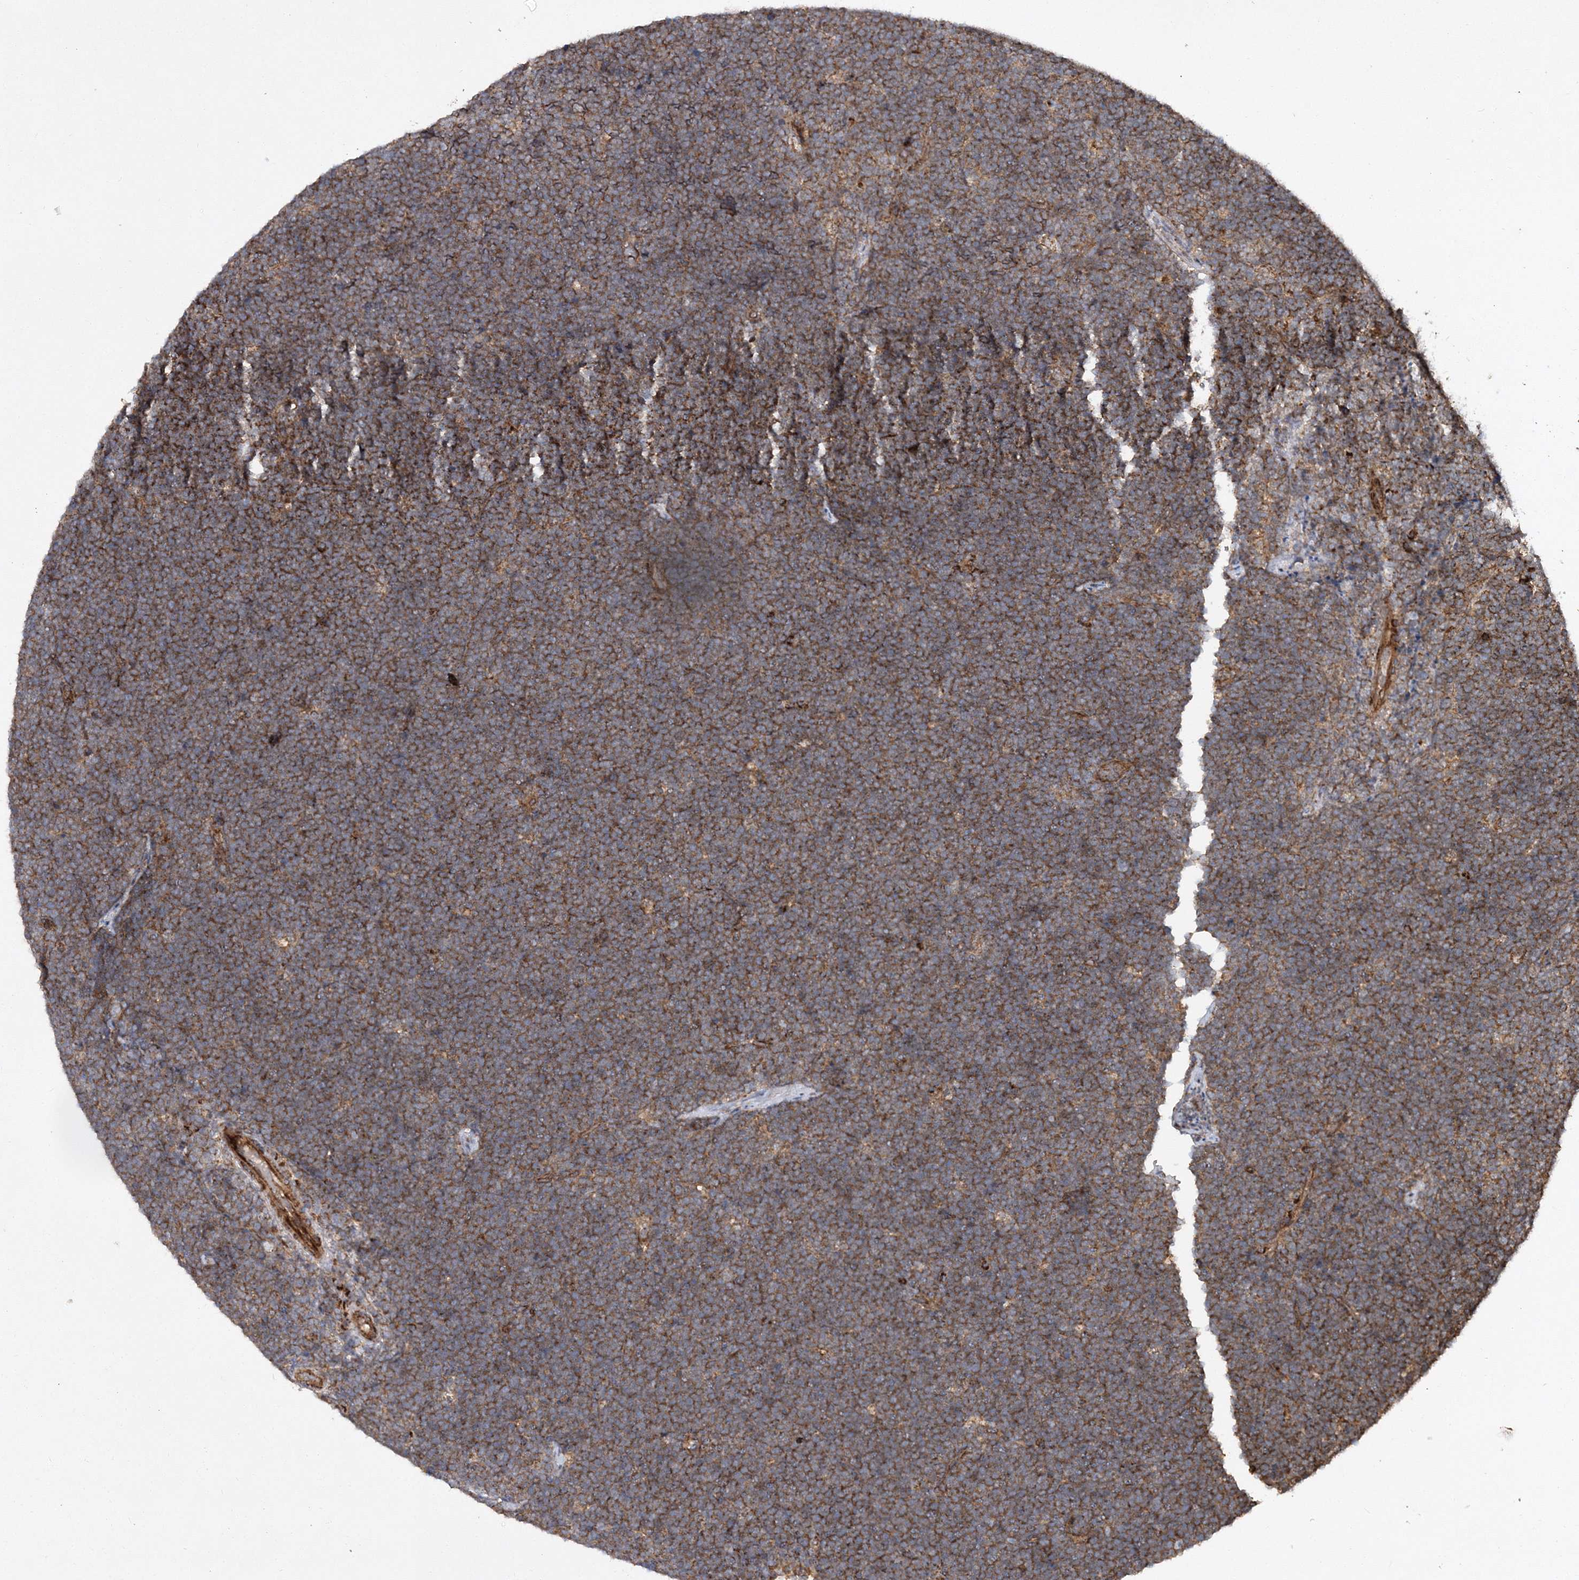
{"staining": {"intensity": "strong", "quantity": ">75%", "location": "cytoplasmic/membranous"}, "tissue": "lymphoma", "cell_type": "Tumor cells", "image_type": "cancer", "snomed": [{"axis": "morphology", "description": "Malignant lymphoma, non-Hodgkin's type, High grade"}, {"axis": "topography", "description": "Lymph node"}], "caption": "The micrograph shows staining of lymphoma, revealing strong cytoplasmic/membranous protein staining (brown color) within tumor cells. (Stains: DAB in brown, nuclei in blue, Microscopy: brightfield microscopy at high magnification).", "gene": "SCRN3", "patient": {"sex": "male", "age": 13}}